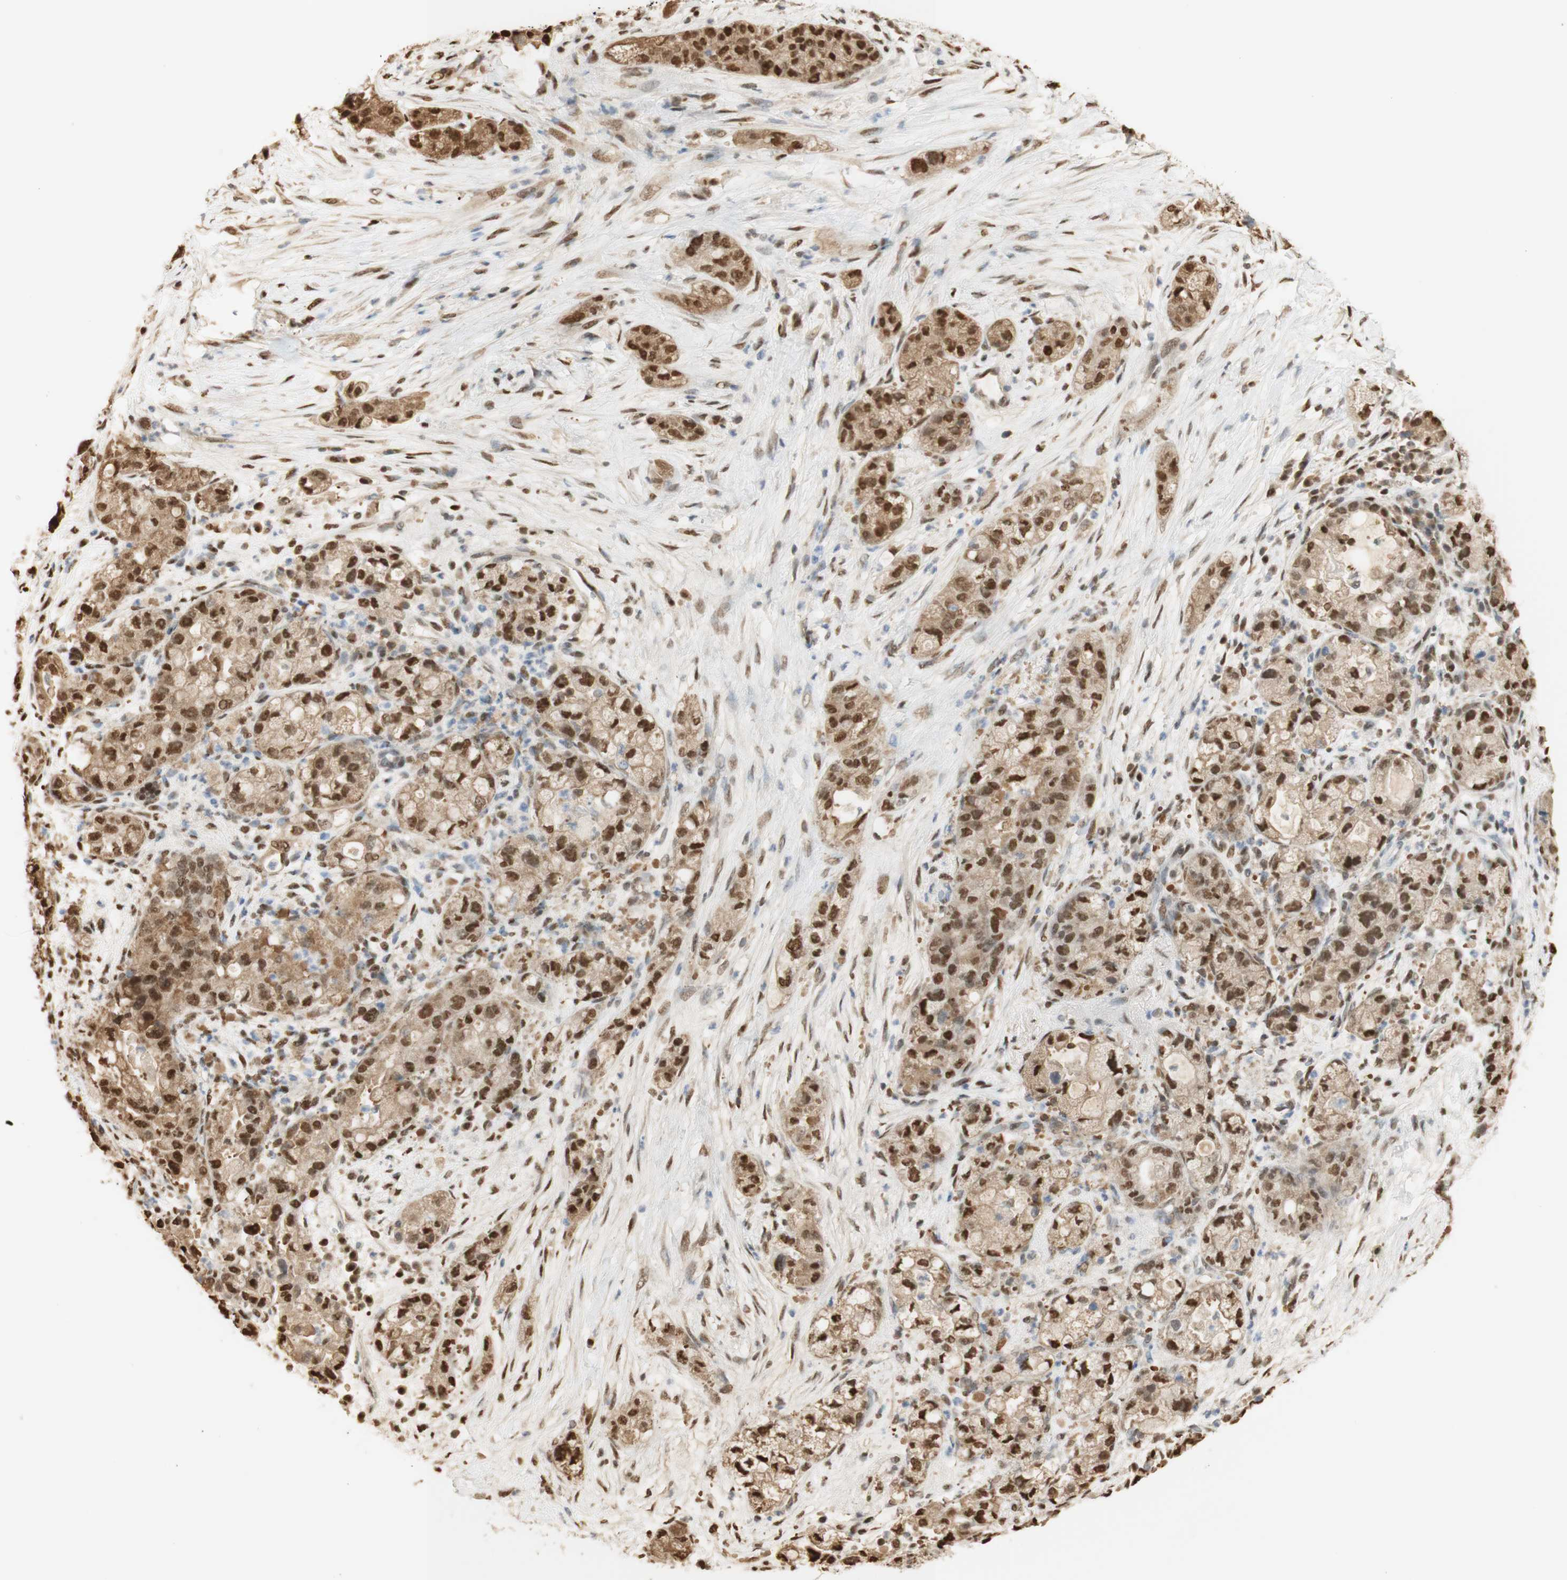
{"staining": {"intensity": "moderate", "quantity": ">75%", "location": "cytoplasmic/membranous,nuclear"}, "tissue": "pancreatic cancer", "cell_type": "Tumor cells", "image_type": "cancer", "snomed": [{"axis": "morphology", "description": "Adenocarcinoma, NOS"}, {"axis": "topography", "description": "Pancreas"}], "caption": "Immunohistochemical staining of adenocarcinoma (pancreatic) displays medium levels of moderate cytoplasmic/membranous and nuclear protein expression in about >75% of tumor cells.", "gene": "NAP1L4", "patient": {"sex": "female", "age": 78}}